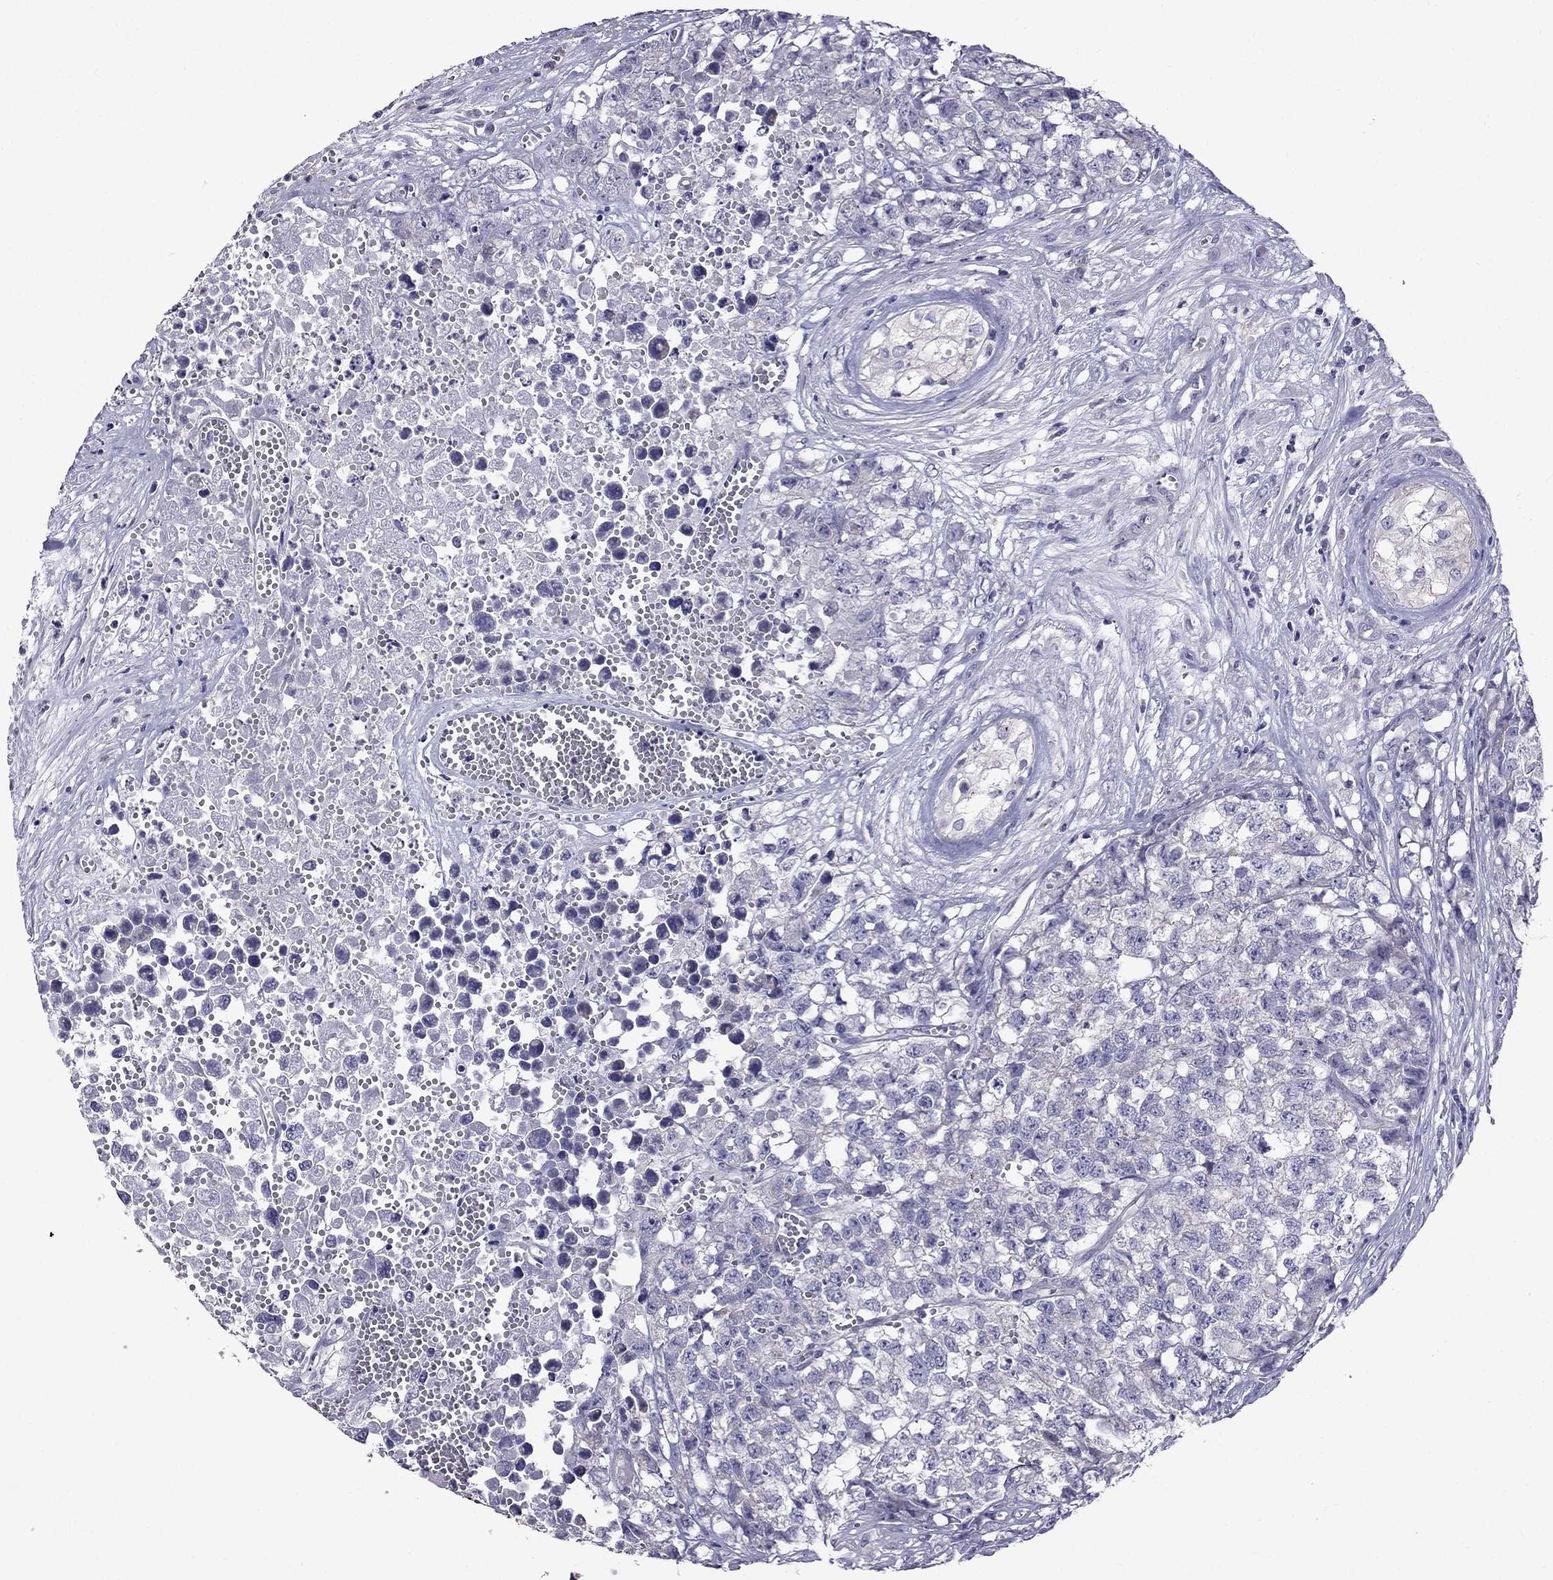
{"staining": {"intensity": "negative", "quantity": "none", "location": "none"}, "tissue": "testis cancer", "cell_type": "Tumor cells", "image_type": "cancer", "snomed": [{"axis": "morphology", "description": "Seminoma, NOS"}, {"axis": "morphology", "description": "Carcinoma, Embryonal, NOS"}, {"axis": "topography", "description": "Testis"}], "caption": "Human testis seminoma stained for a protein using IHC shows no positivity in tumor cells.", "gene": "OXCT2", "patient": {"sex": "male", "age": 22}}